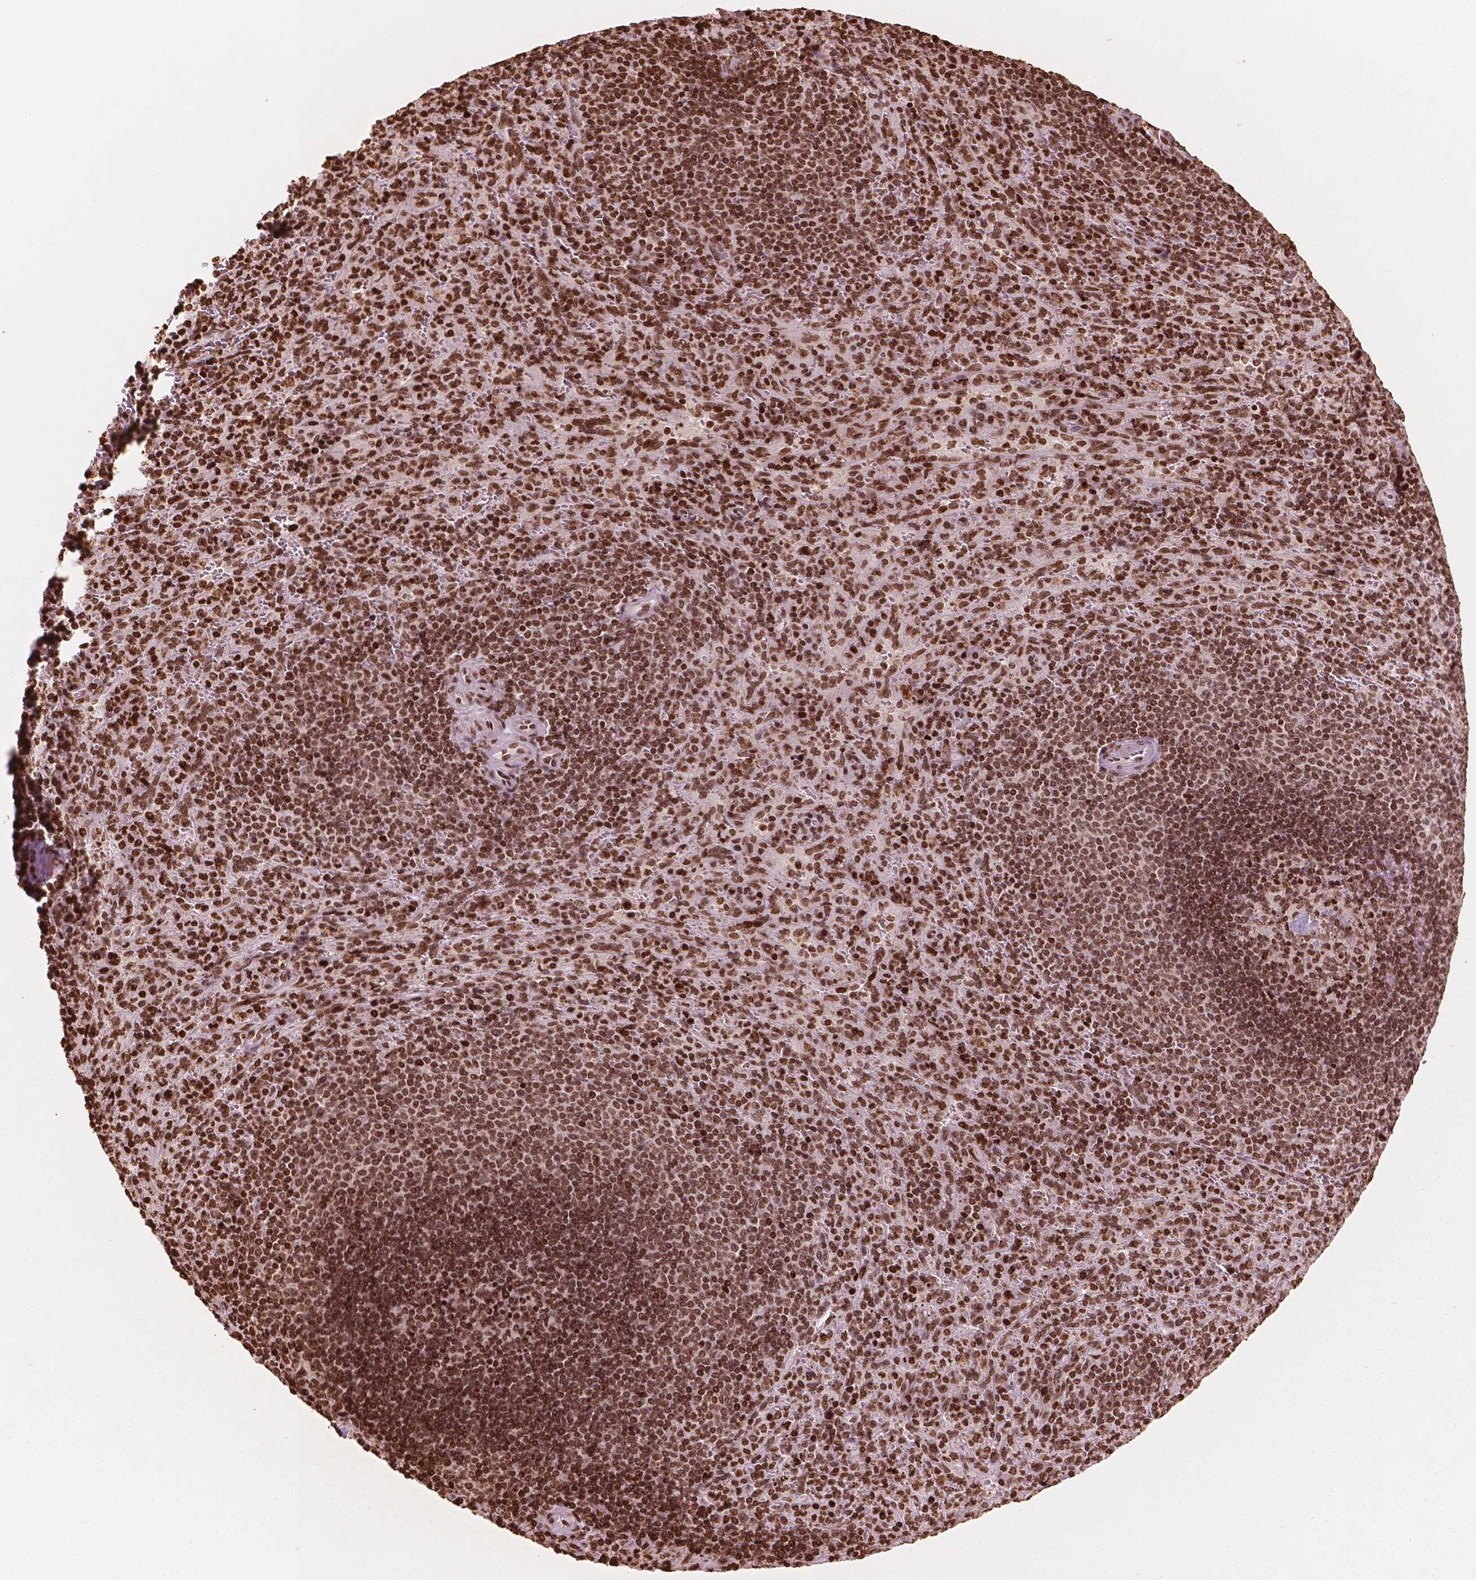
{"staining": {"intensity": "strong", "quantity": ">75%", "location": "nuclear"}, "tissue": "spleen", "cell_type": "Cells in red pulp", "image_type": "normal", "snomed": [{"axis": "morphology", "description": "Normal tissue, NOS"}, {"axis": "topography", "description": "Spleen"}], "caption": "Immunohistochemistry (DAB) staining of normal spleen shows strong nuclear protein staining in approximately >75% of cells in red pulp. (IHC, brightfield microscopy, high magnification).", "gene": "H3C7", "patient": {"sex": "male", "age": 57}}